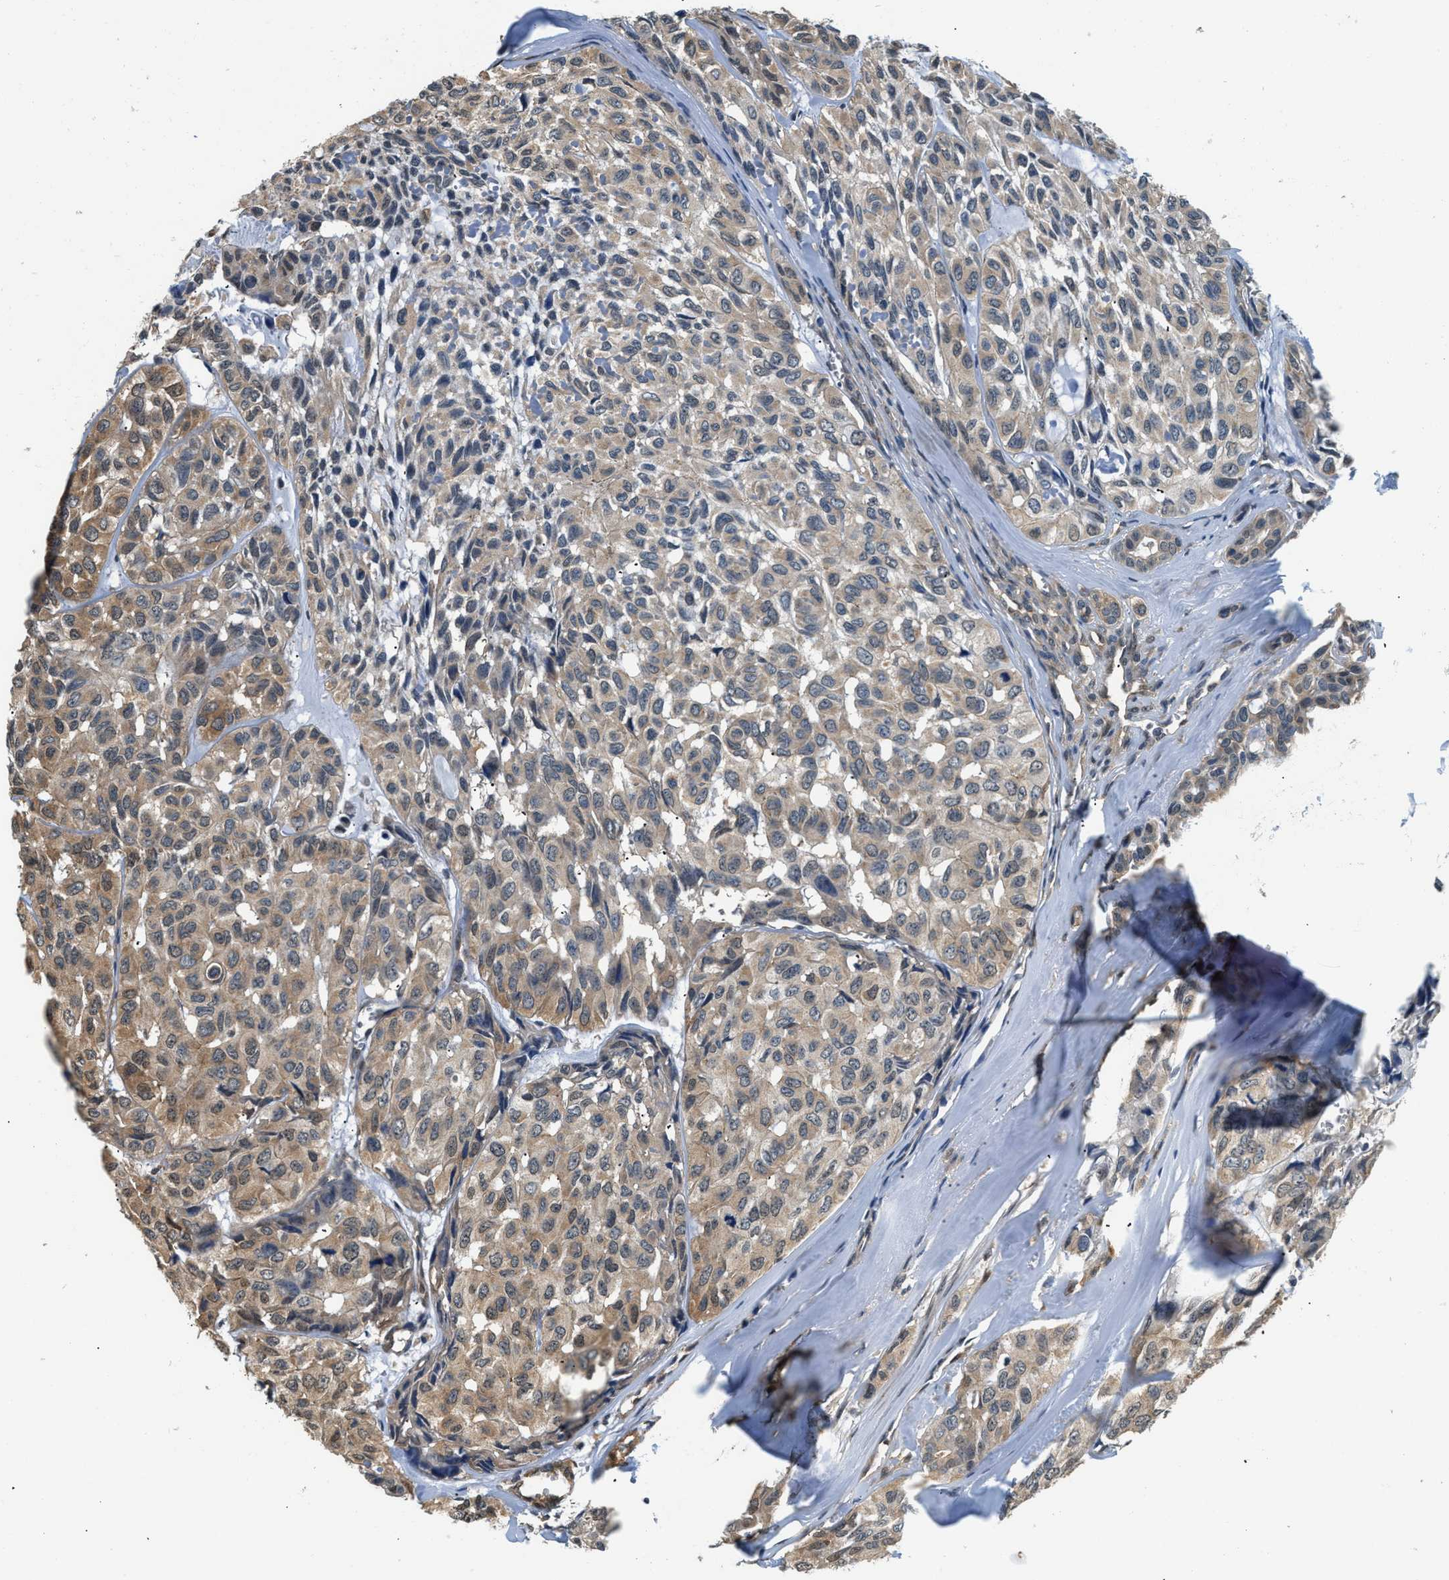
{"staining": {"intensity": "moderate", "quantity": ">75%", "location": "cytoplasmic/membranous"}, "tissue": "head and neck cancer", "cell_type": "Tumor cells", "image_type": "cancer", "snomed": [{"axis": "morphology", "description": "Adenocarcinoma, NOS"}, {"axis": "topography", "description": "Salivary gland, NOS"}, {"axis": "topography", "description": "Head-Neck"}], "caption": "A high-resolution histopathology image shows immunohistochemistry staining of adenocarcinoma (head and neck), which exhibits moderate cytoplasmic/membranous positivity in approximately >75% of tumor cells.", "gene": "BCL7C", "patient": {"sex": "female", "age": 76}}